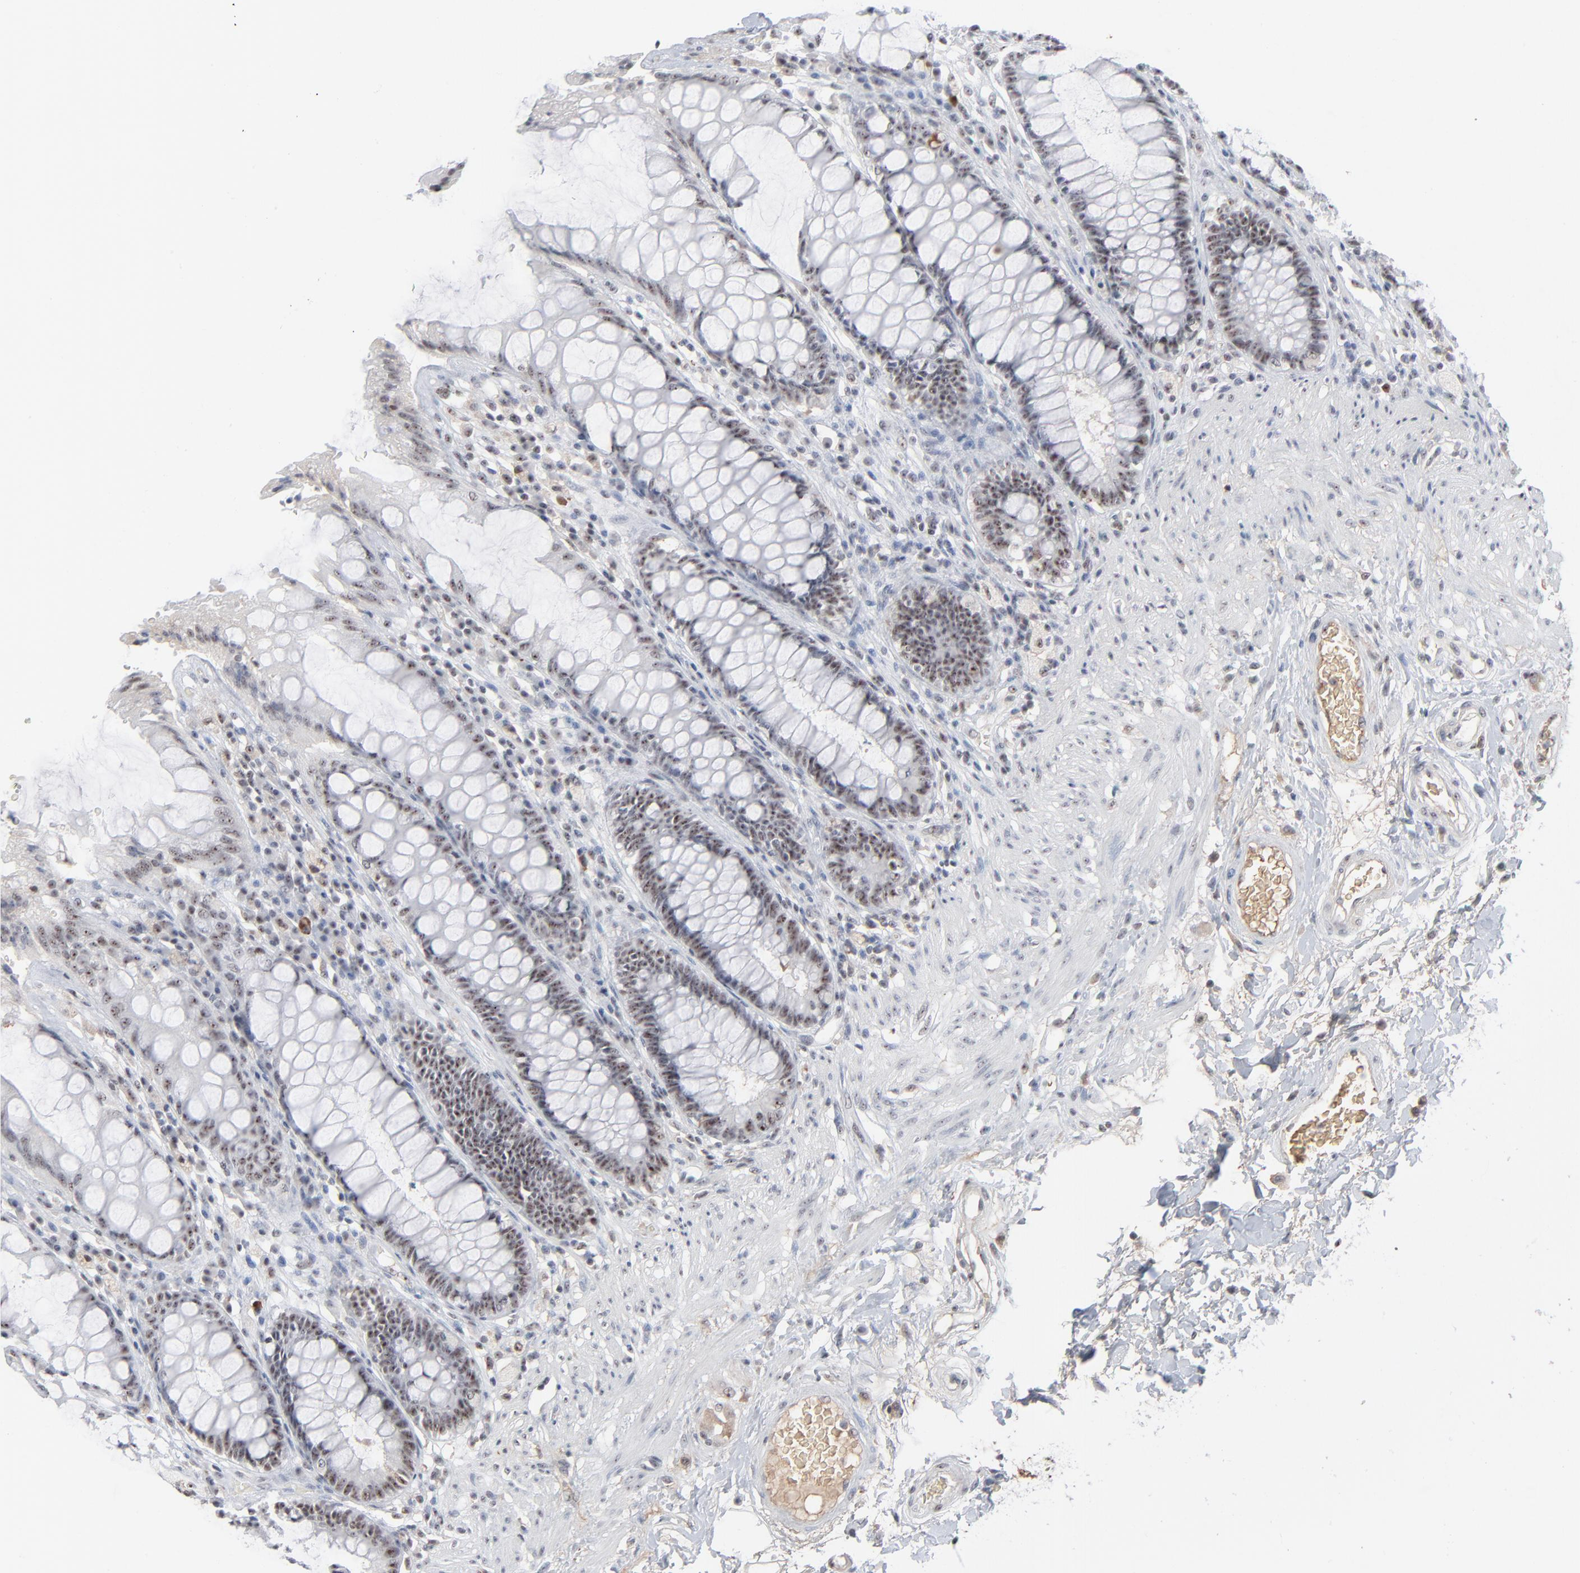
{"staining": {"intensity": "weak", "quantity": "25%-75%", "location": "nuclear"}, "tissue": "rectum", "cell_type": "Glandular cells", "image_type": "normal", "snomed": [{"axis": "morphology", "description": "Normal tissue, NOS"}, {"axis": "topography", "description": "Rectum"}], "caption": "This image reveals immunohistochemistry staining of benign rectum, with low weak nuclear expression in about 25%-75% of glandular cells.", "gene": "MPHOSPH6", "patient": {"sex": "female", "age": 46}}